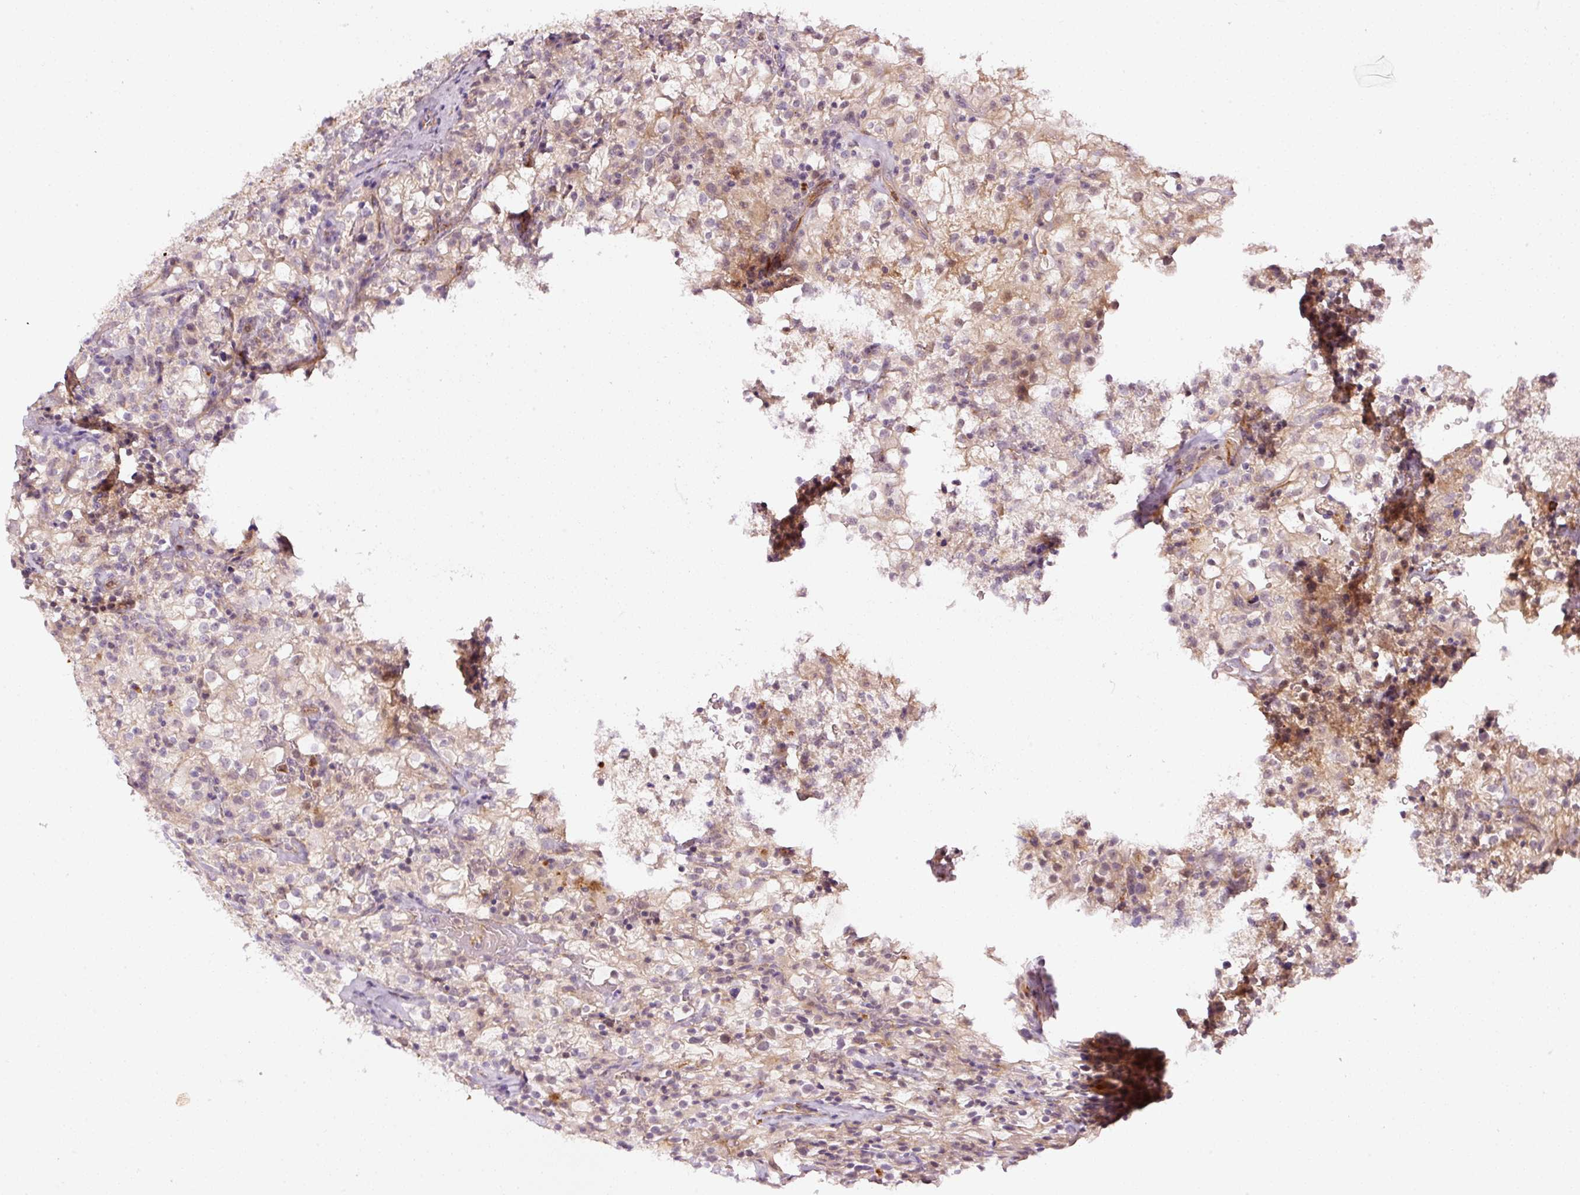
{"staining": {"intensity": "negative", "quantity": "none", "location": "none"}, "tissue": "renal cancer", "cell_type": "Tumor cells", "image_type": "cancer", "snomed": [{"axis": "morphology", "description": "Adenocarcinoma, NOS"}, {"axis": "topography", "description": "Kidney"}], "caption": "Immunohistochemistry (IHC) of human renal cancer (adenocarcinoma) displays no staining in tumor cells. (Brightfield microscopy of DAB (3,3'-diaminobenzidine) immunohistochemistry (IHC) at high magnification).", "gene": "ABCB4", "patient": {"sex": "female", "age": 74}}